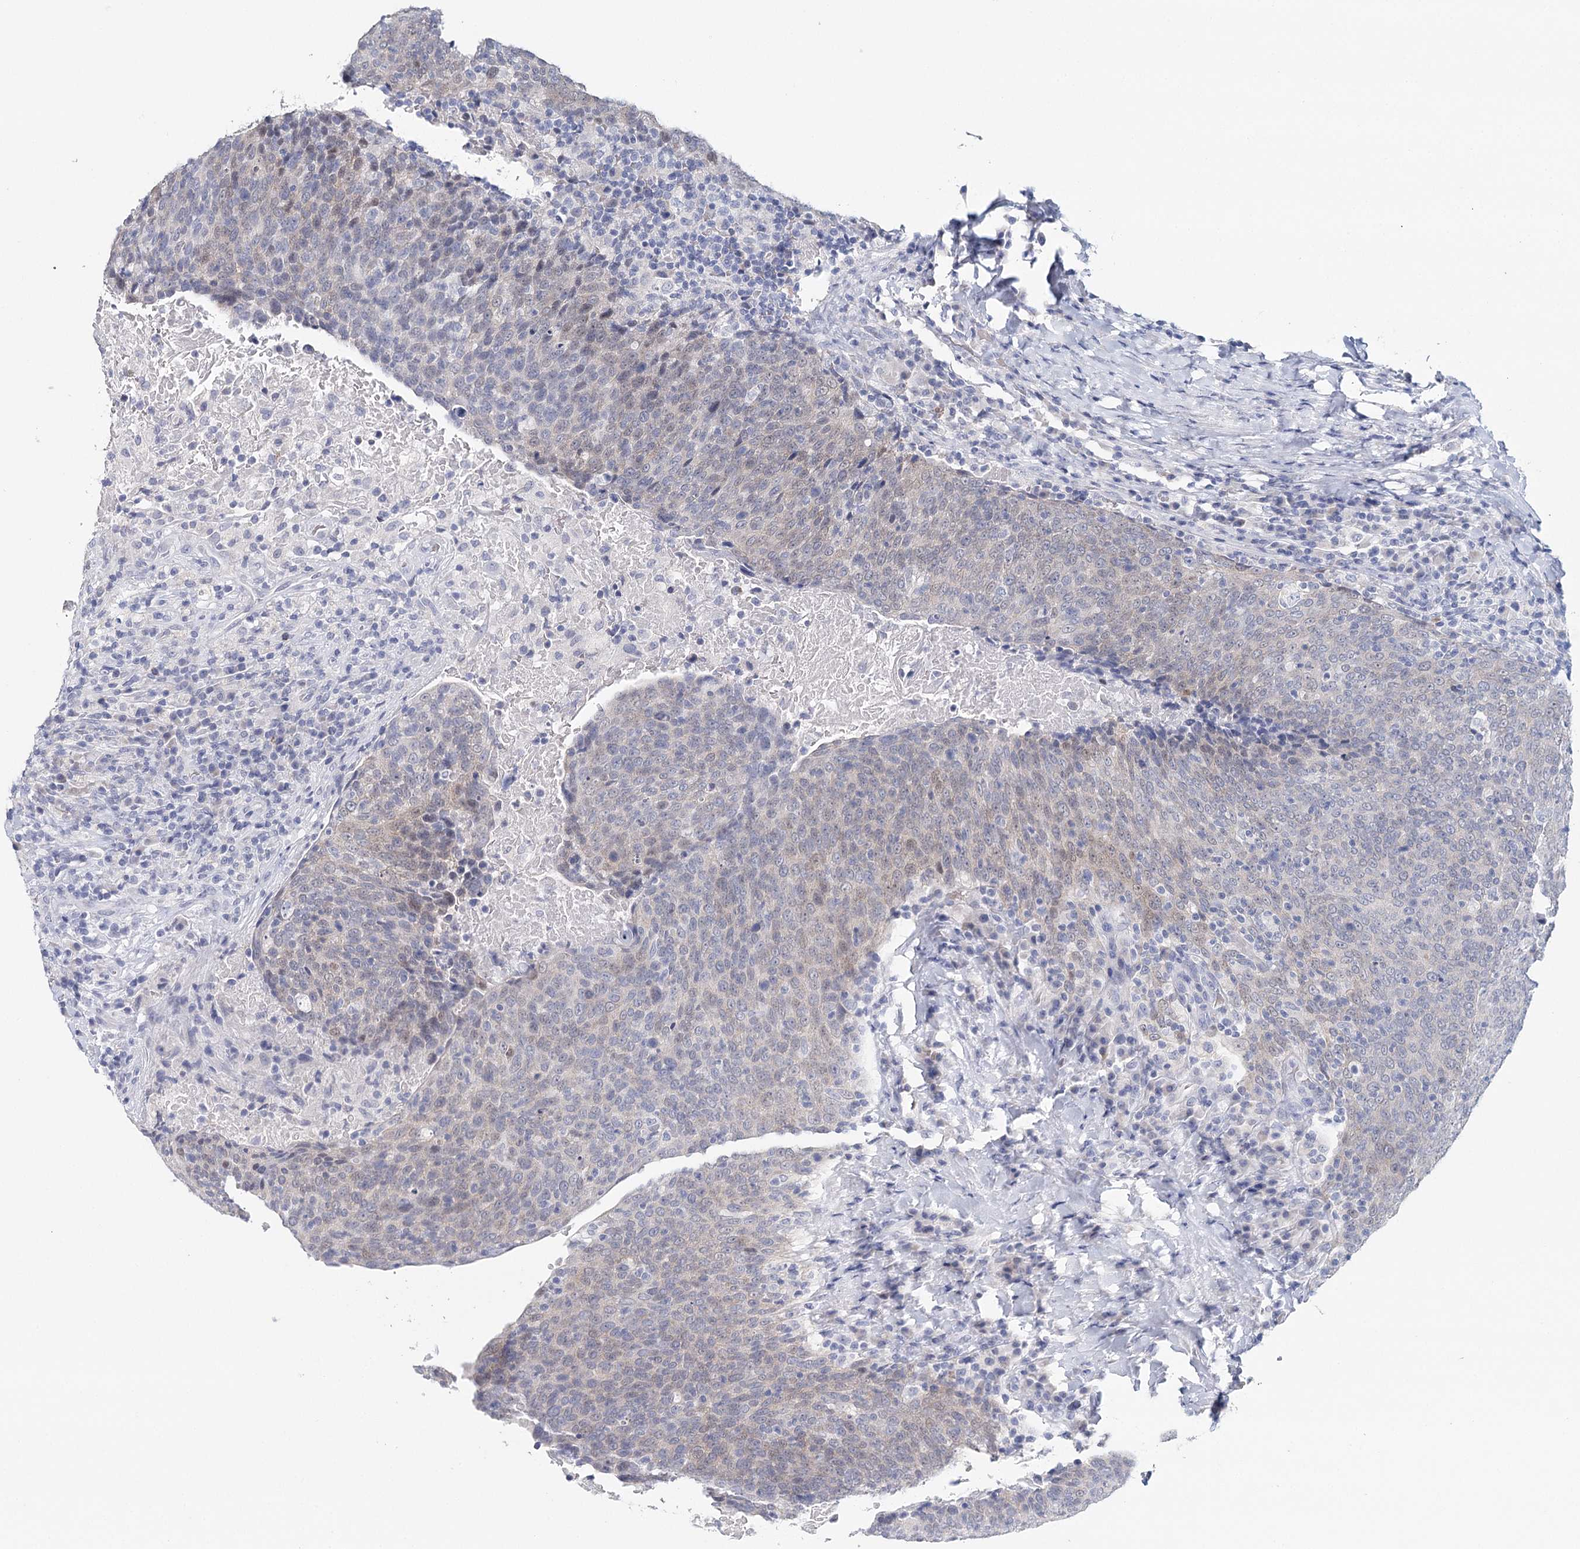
{"staining": {"intensity": "weak", "quantity": "<25%", "location": "cytoplasmic/membranous"}, "tissue": "head and neck cancer", "cell_type": "Tumor cells", "image_type": "cancer", "snomed": [{"axis": "morphology", "description": "Squamous cell carcinoma, NOS"}, {"axis": "morphology", "description": "Squamous cell carcinoma, metastatic, NOS"}, {"axis": "topography", "description": "Lymph node"}, {"axis": "topography", "description": "Head-Neck"}], "caption": "DAB (3,3'-diaminobenzidine) immunohistochemical staining of human head and neck squamous cell carcinoma displays no significant positivity in tumor cells.", "gene": "HSPA4L", "patient": {"sex": "male", "age": 62}}